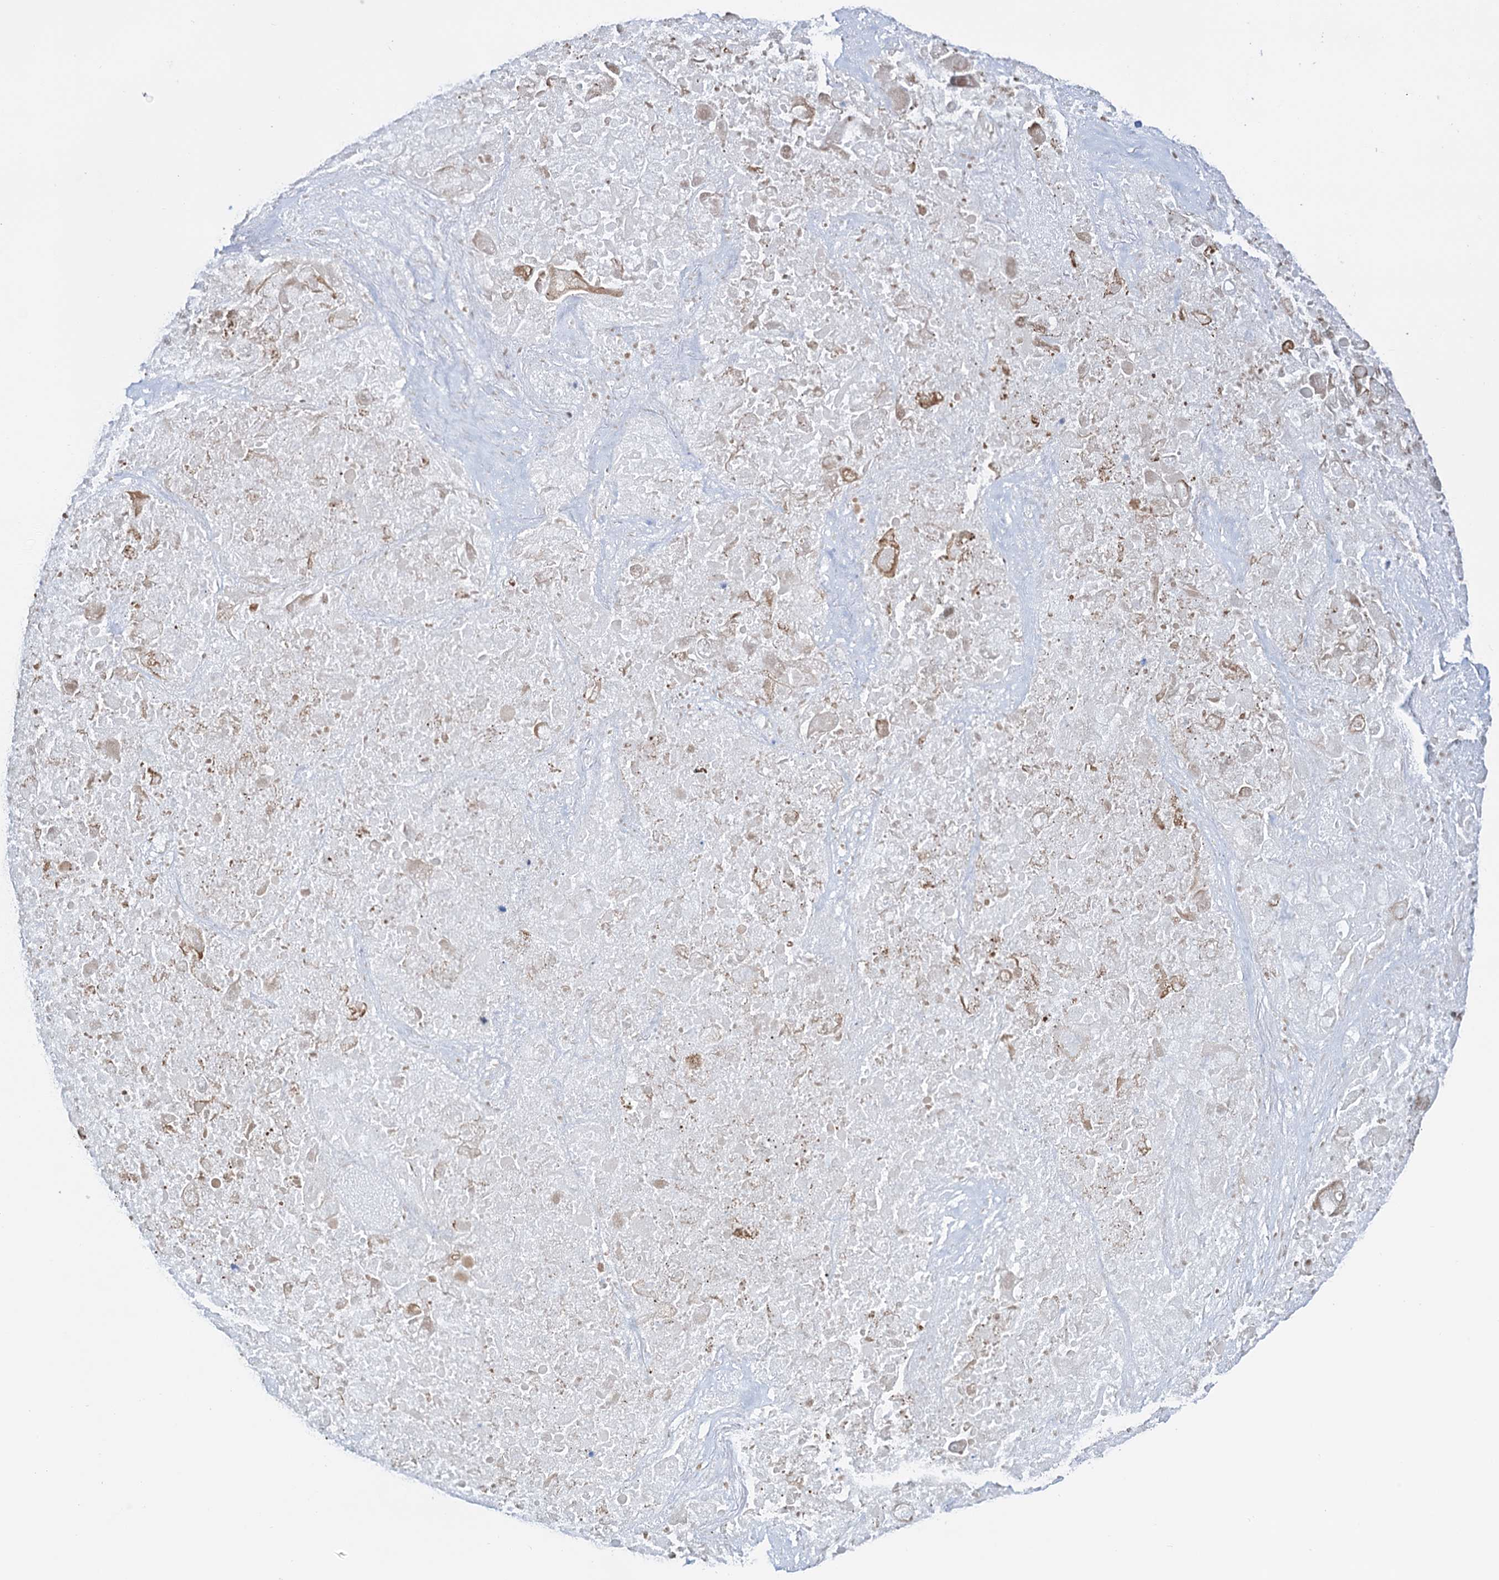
{"staining": {"intensity": "moderate", "quantity": ">75%", "location": "nuclear"}, "tissue": "lung cancer", "cell_type": "Tumor cells", "image_type": "cancer", "snomed": [{"axis": "morphology", "description": "Squamous cell carcinoma, NOS"}, {"axis": "topography", "description": "Lung"}], "caption": "Immunohistochemical staining of squamous cell carcinoma (lung) demonstrates moderate nuclear protein staining in approximately >75% of tumor cells.", "gene": "SLTM", "patient": {"sex": "female", "age": 73}}